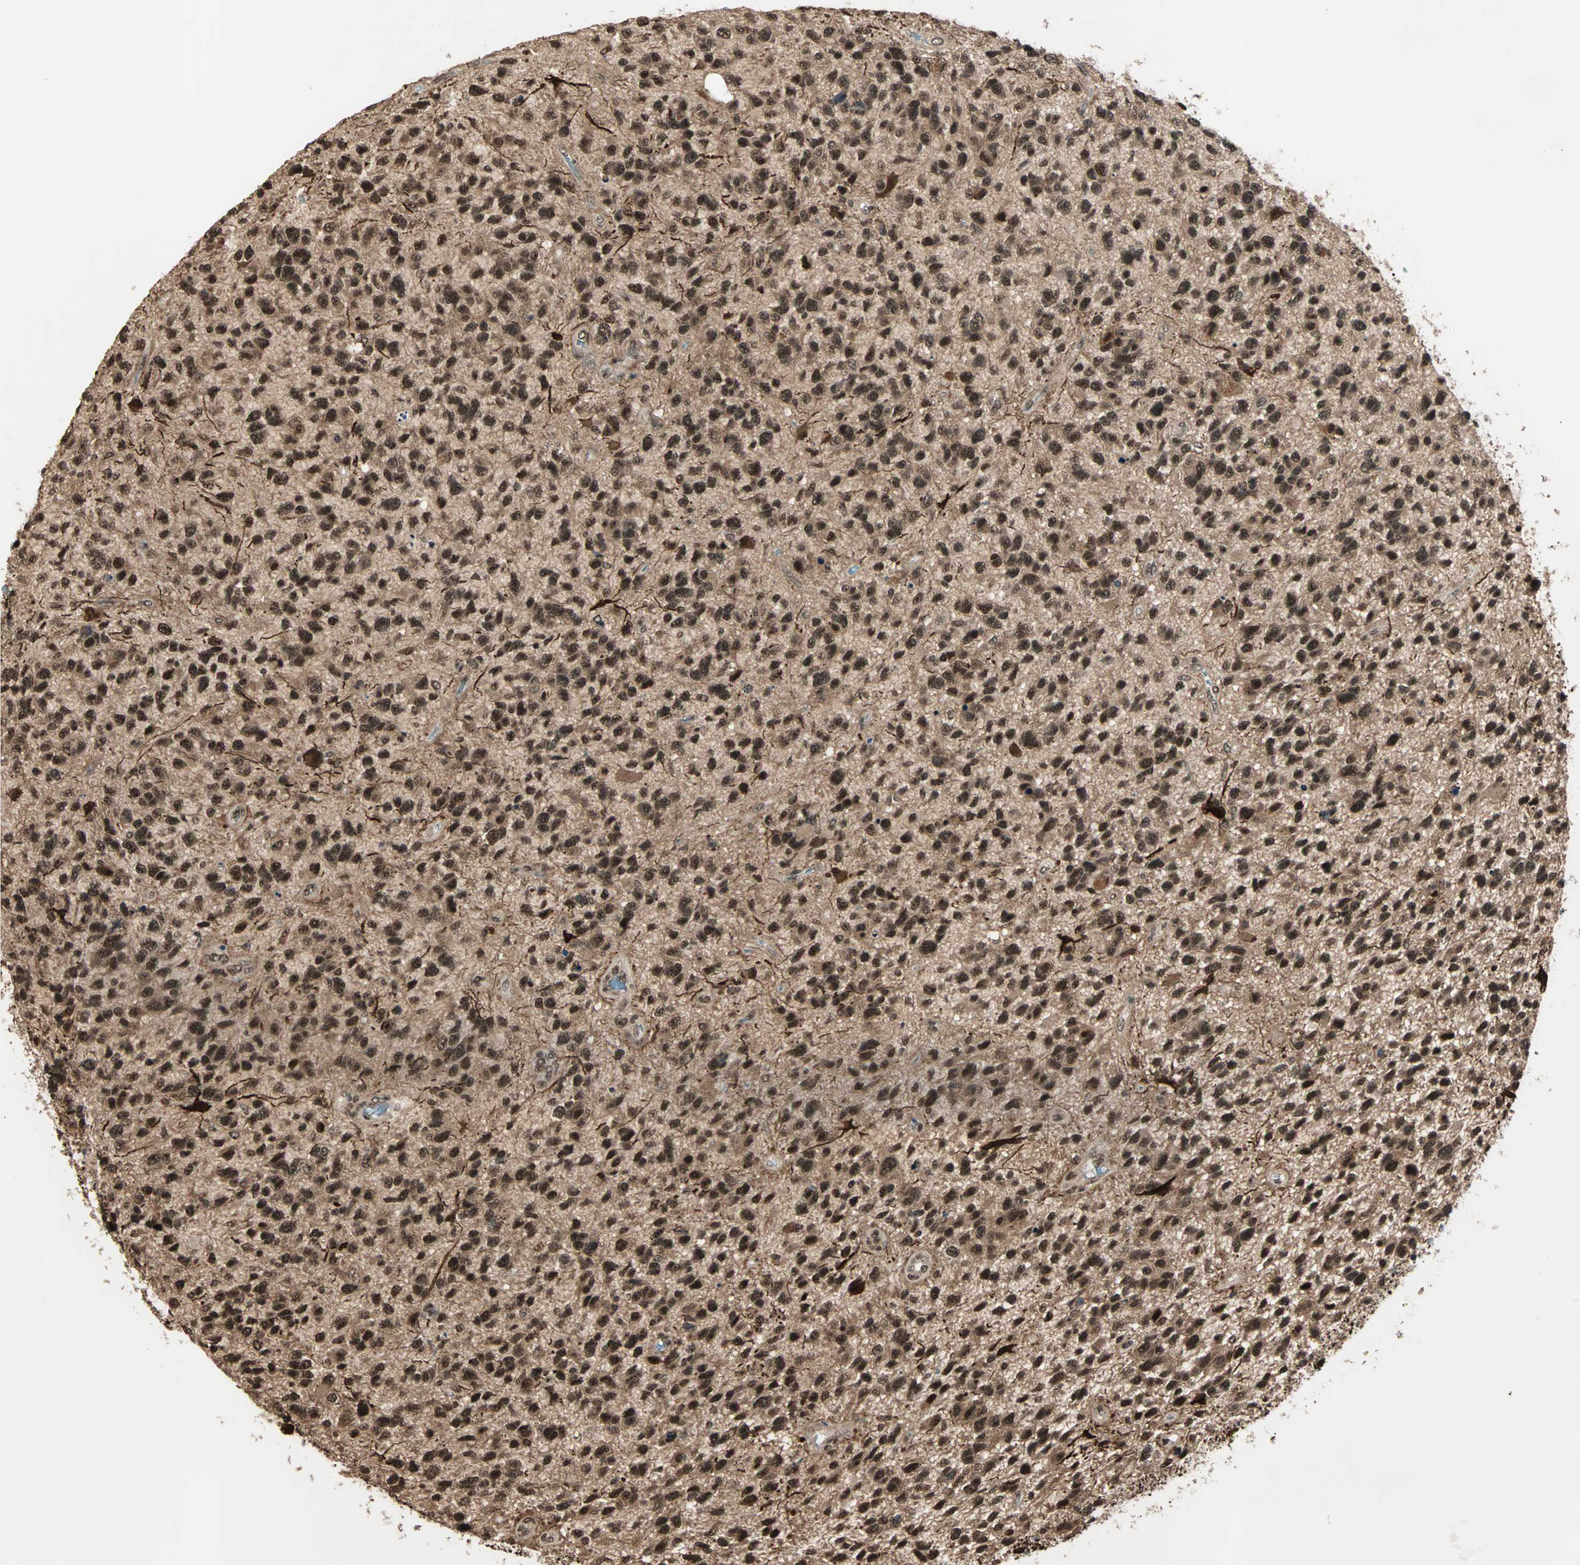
{"staining": {"intensity": "strong", "quantity": ">75%", "location": "cytoplasmic/membranous,nuclear"}, "tissue": "glioma", "cell_type": "Tumor cells", "image_type": "cancer", "snomed": [{"axis": "morphology", "description": "Glioma, malignant, High grade"}, {"axis": "topography", "description": "Brain"}], "caption": "DAB immunohistochemical staining of human malignant glioma (high-grade) shows strong cytoplasmic/membranous and nuclear protein expression in about >75% of tumor cells.", "gene": "ZNF44", "patient": {"sex": "female", "age": 58}}